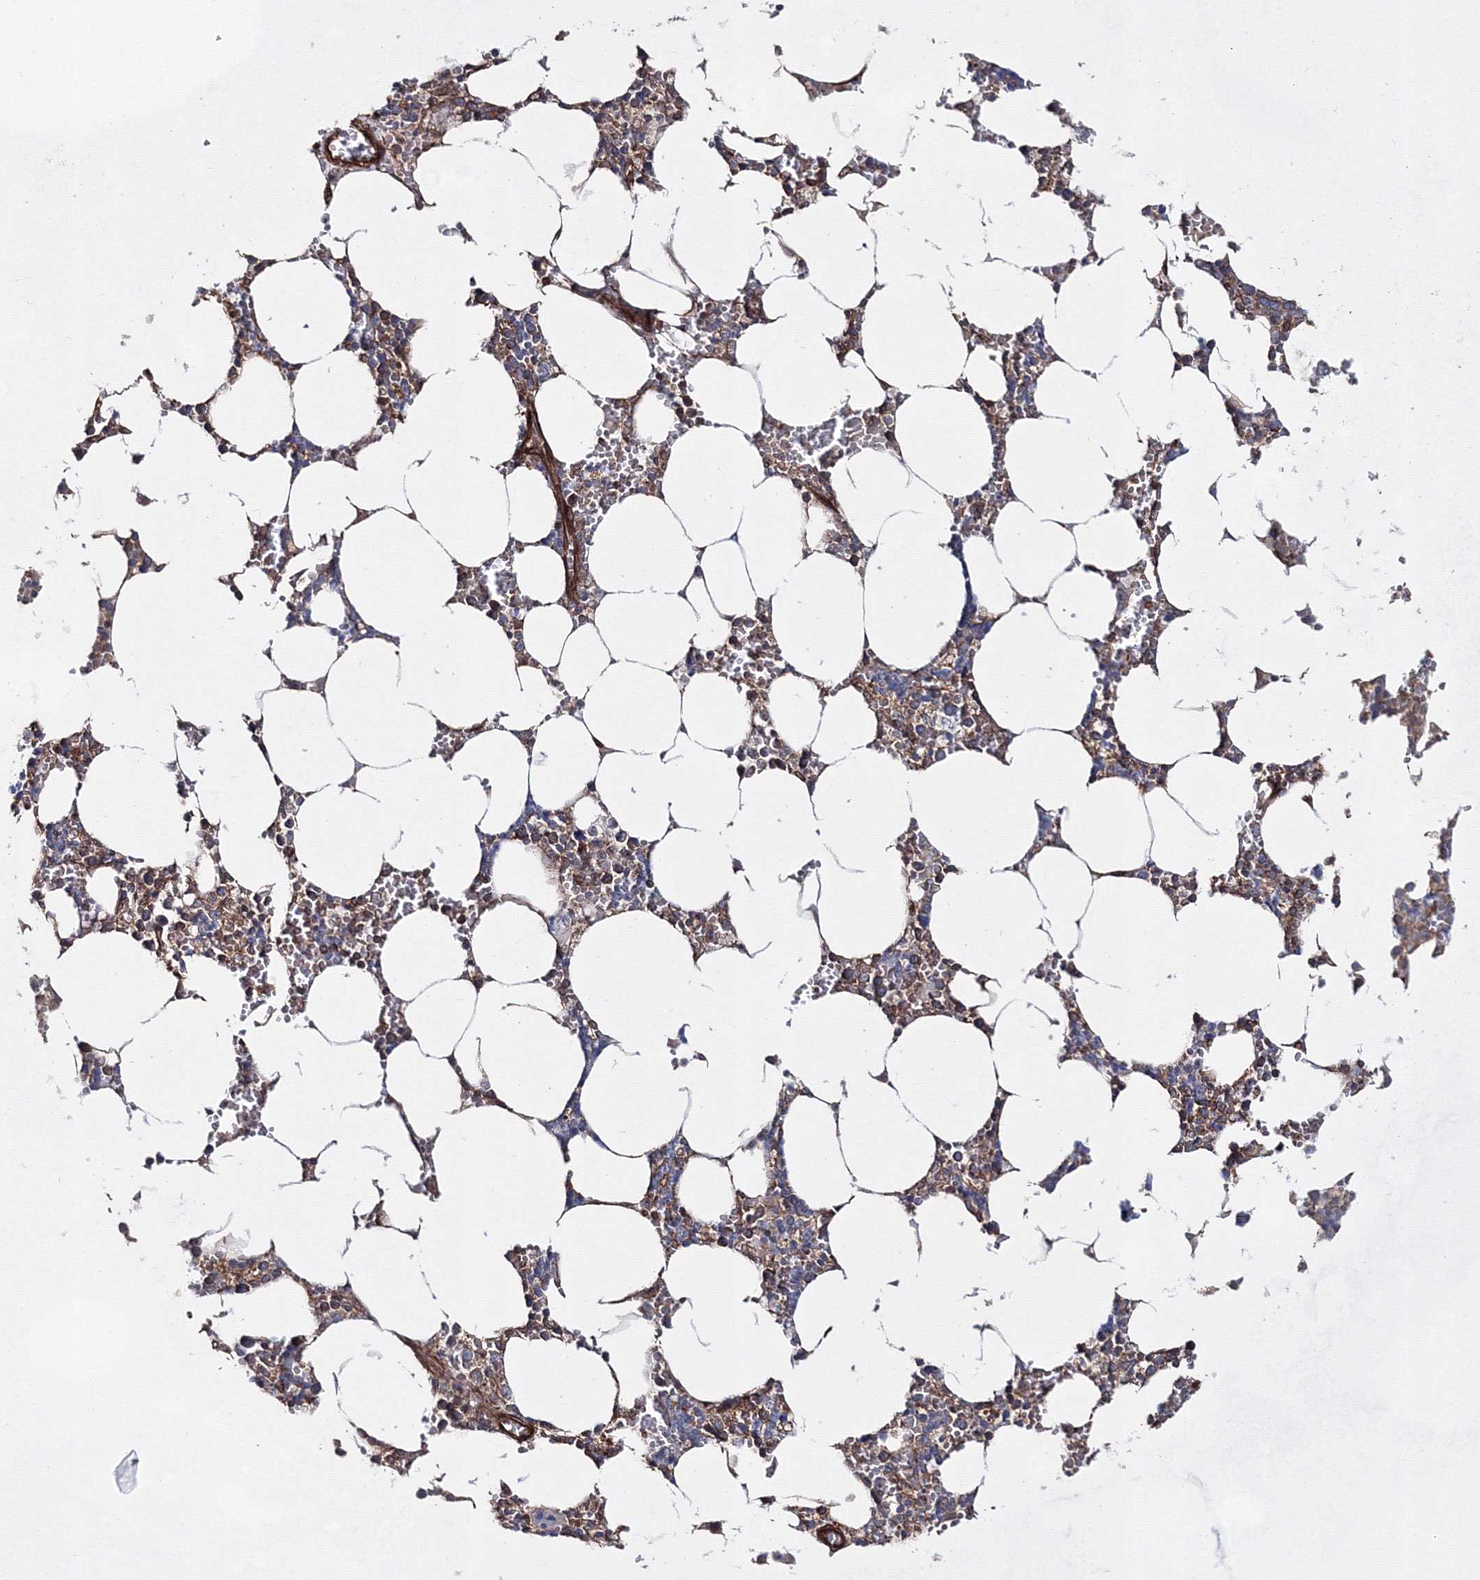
{"staining": {"intensity": "moderate", "quantity": "25%-75%", "location": "cytoplasmic/membranous"}, "tissue": "bone marrow", "cell_type": "Hematopoietic cells", "image_type": "normal", "snomed": [{"axis": "morphology", "description": "Normal tissue, NOS"}, {"axis": "topography", "description": "Bone marrow"}], "caption": "High-power microscopy captured an immunohistochemistry photomicrograph of unremarkable bone marrow, revealing moderate cytoplasmic/membranous positivity in approximately 25%-75% of hematopoietic cells.", "gene": "EXOC6", "patient": {"sex": "male", "age": 70}}